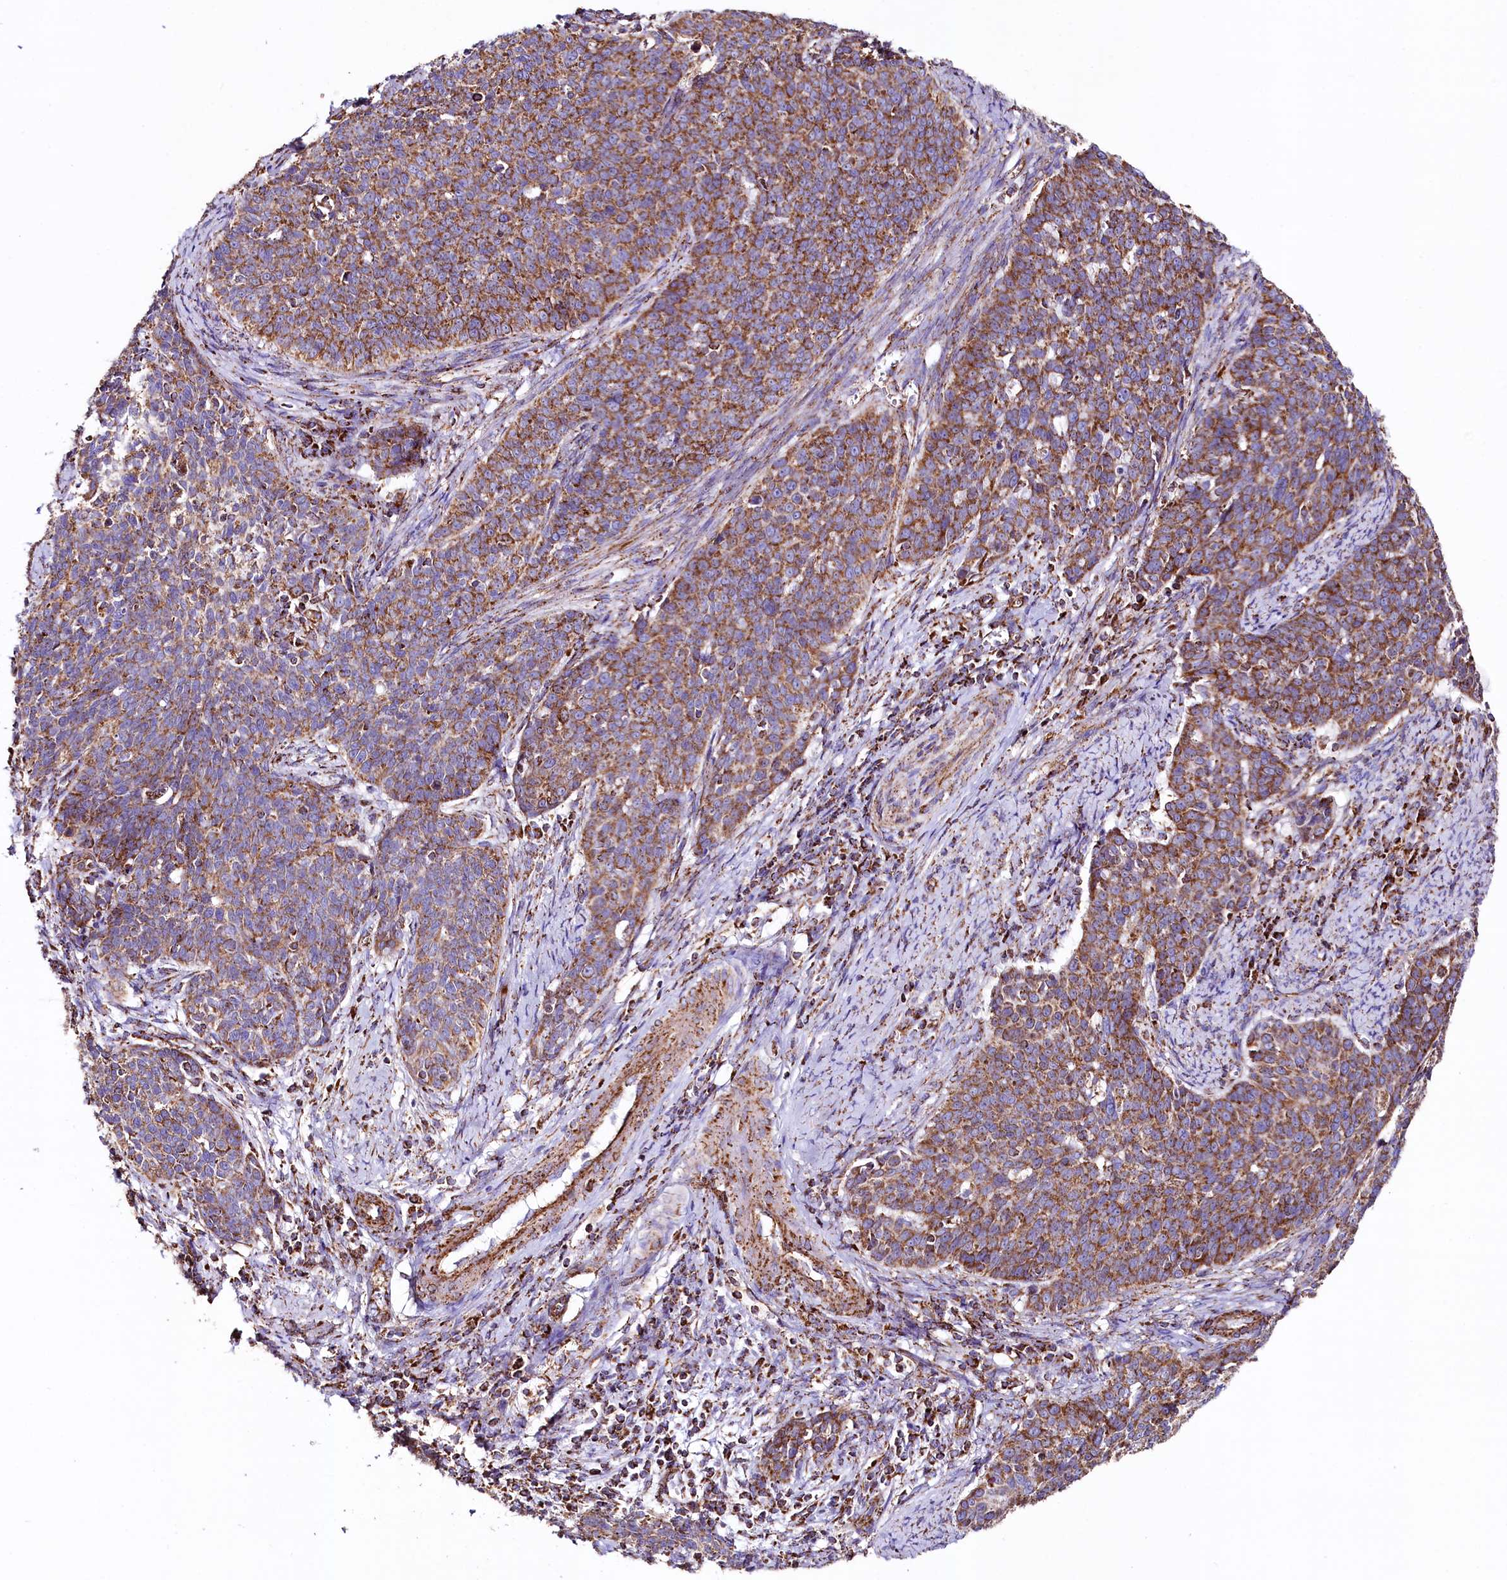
{"staining": {"intensity": "strong", "quantity": ">75%", "location": "cytoplasmic/membranous"}, "tissue": "cervical cancer", "cell_type": "Tumor cells", "image_type": "cancer", "snomed": [{"axis": "morphology", "description": "Squamous cell carcinoma, NOS"}, {"axis": "topography", "description": "Cervix"}], "caption": "Immunohistochemical staining of cervical cancer (squamous cell carcinoma) demonstrates high levels of strong cytoplasmic/membranous protein positivity in about >75% of tumor cells. The protein is shown in brown color, while the nuclei are stained blue.", "gene": "APLP2", "patient": {"sex": "female", "age": 39}}